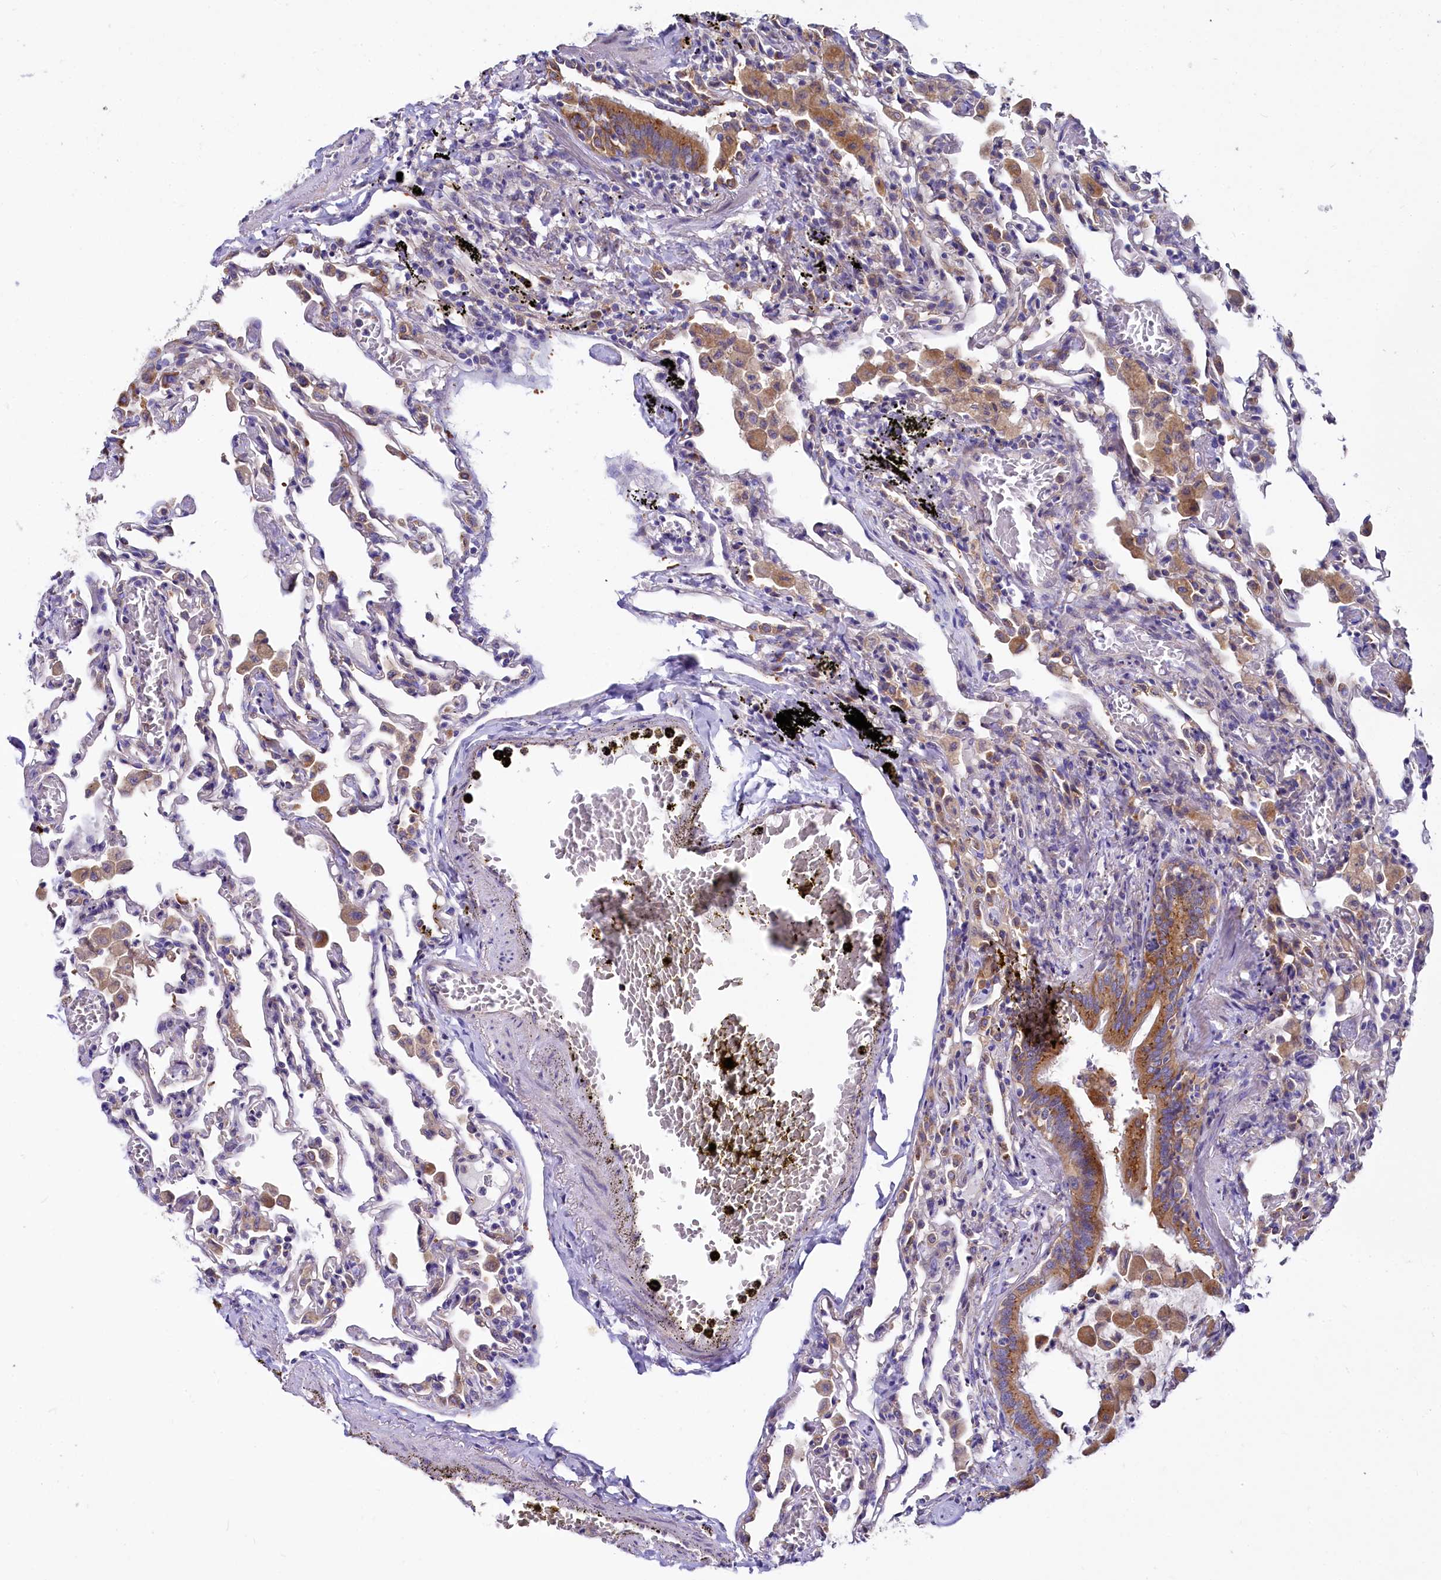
{"staining": {"intensity": "negative", "quantity": "none", "location": "none"}, "tissue": "lung", "cell_type": "Alveolar cells", "image_type": "normal", "snomed": [{"axis": "morphology", "description": "Normal tissue, NOS"}, {"axis": "topography", "description": "Bronchus"}, {"axis": "topography", "description": "Lung"}], "caption": "The photomicrograph demonstrates no staining of alveolar cells in unremarkable lung.", "gene": "QARS1", "patient": {"sex": "female", "age": 49}}